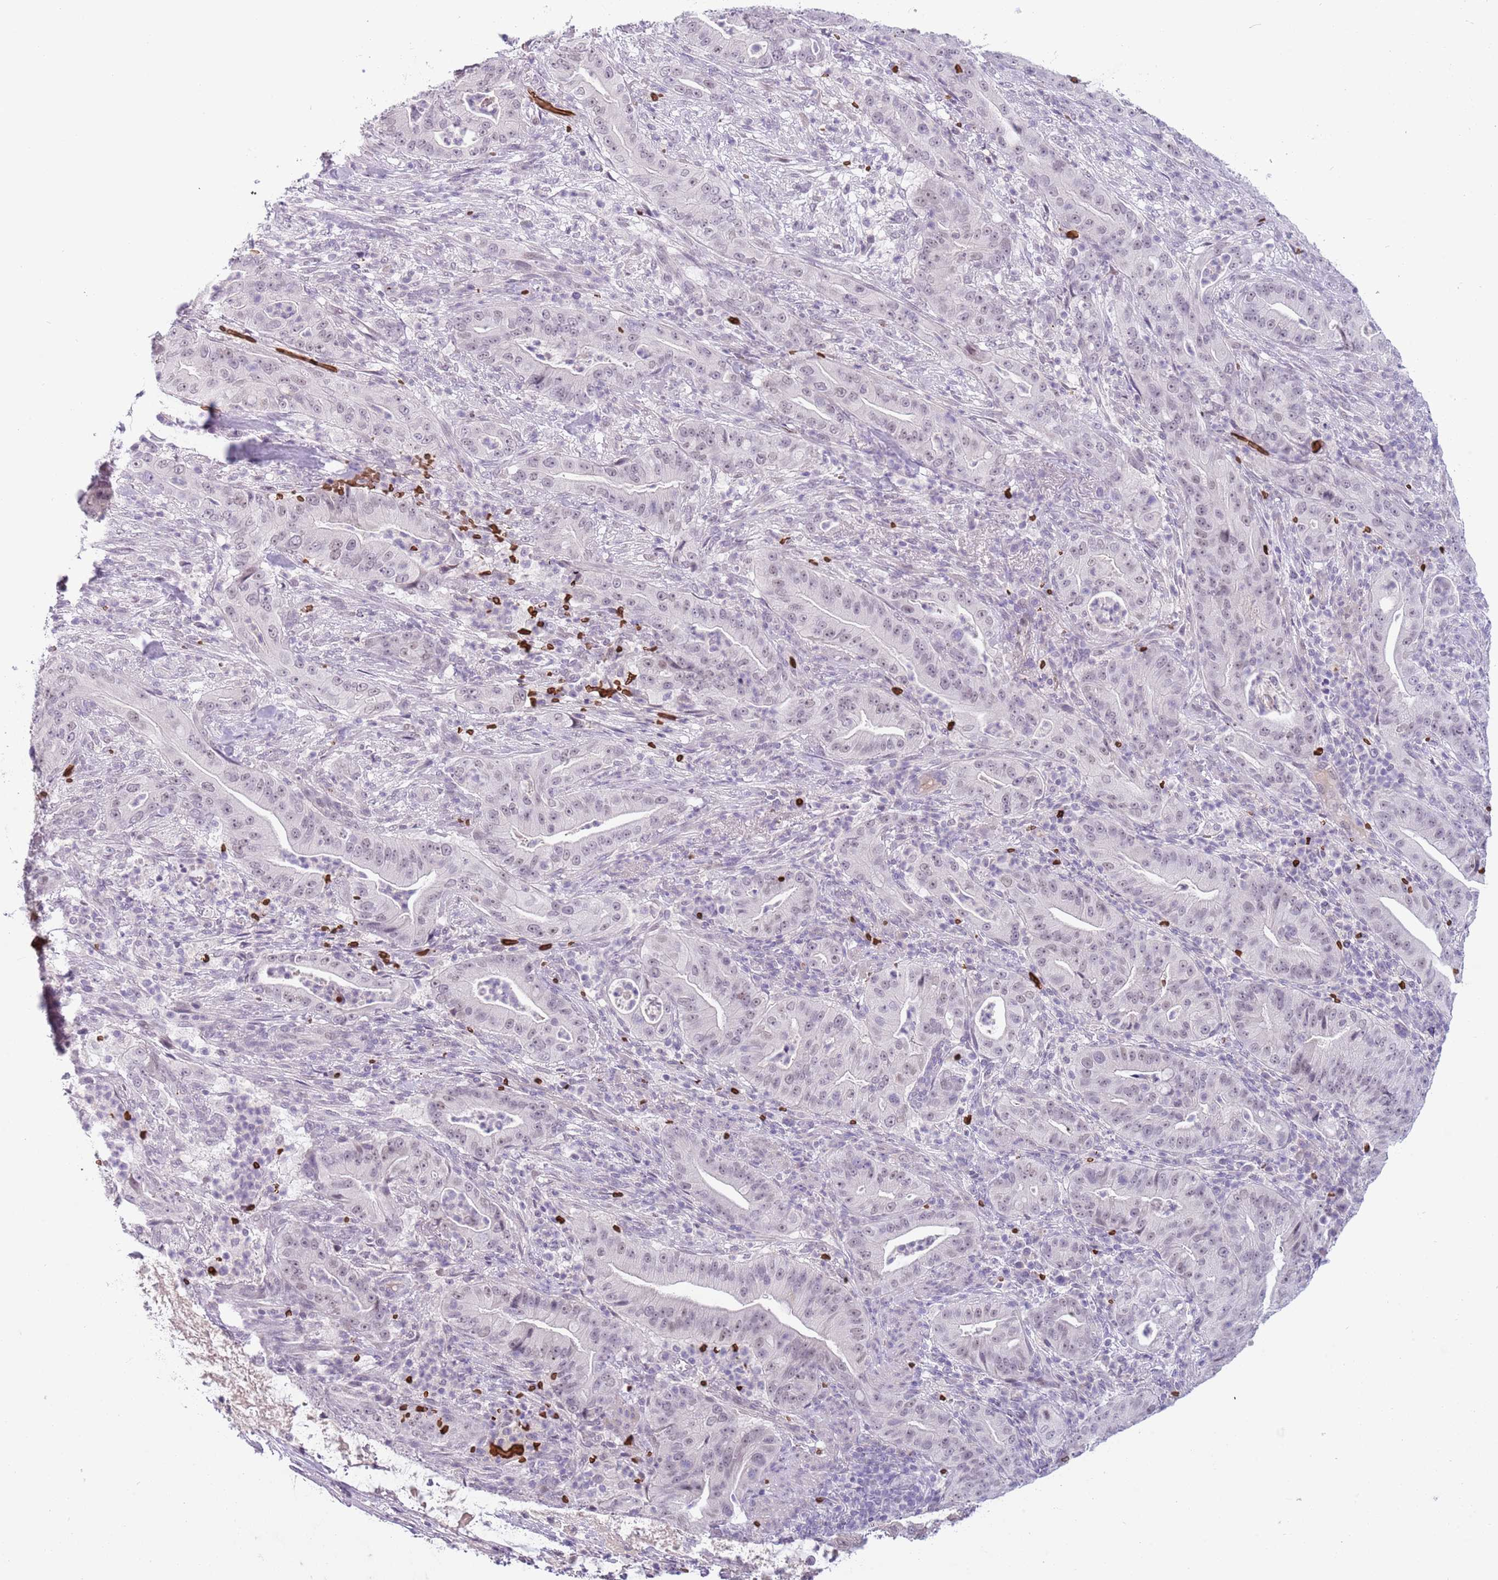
{"staining": {"intensity": "weak", "quantity": "25%-75%", "location": "nuclear"}, "tissue": "pancreatic cancer", "cell_type": "Tumor cells", "image_type": "cancer", "snomed": [{"axis": "morphology", "description": "Adenocarcinoma, NOS"}, {"axis": "topography", "description": "Pancreas"}], "caption": "Tumor cells demonstrate low levels of weak nuclear expression in approximately 25%-75% of cells in pancreatic adenocarcinoma.", "gene": "LYPD6B", "patient": {"sex": "male", "age": 71}}